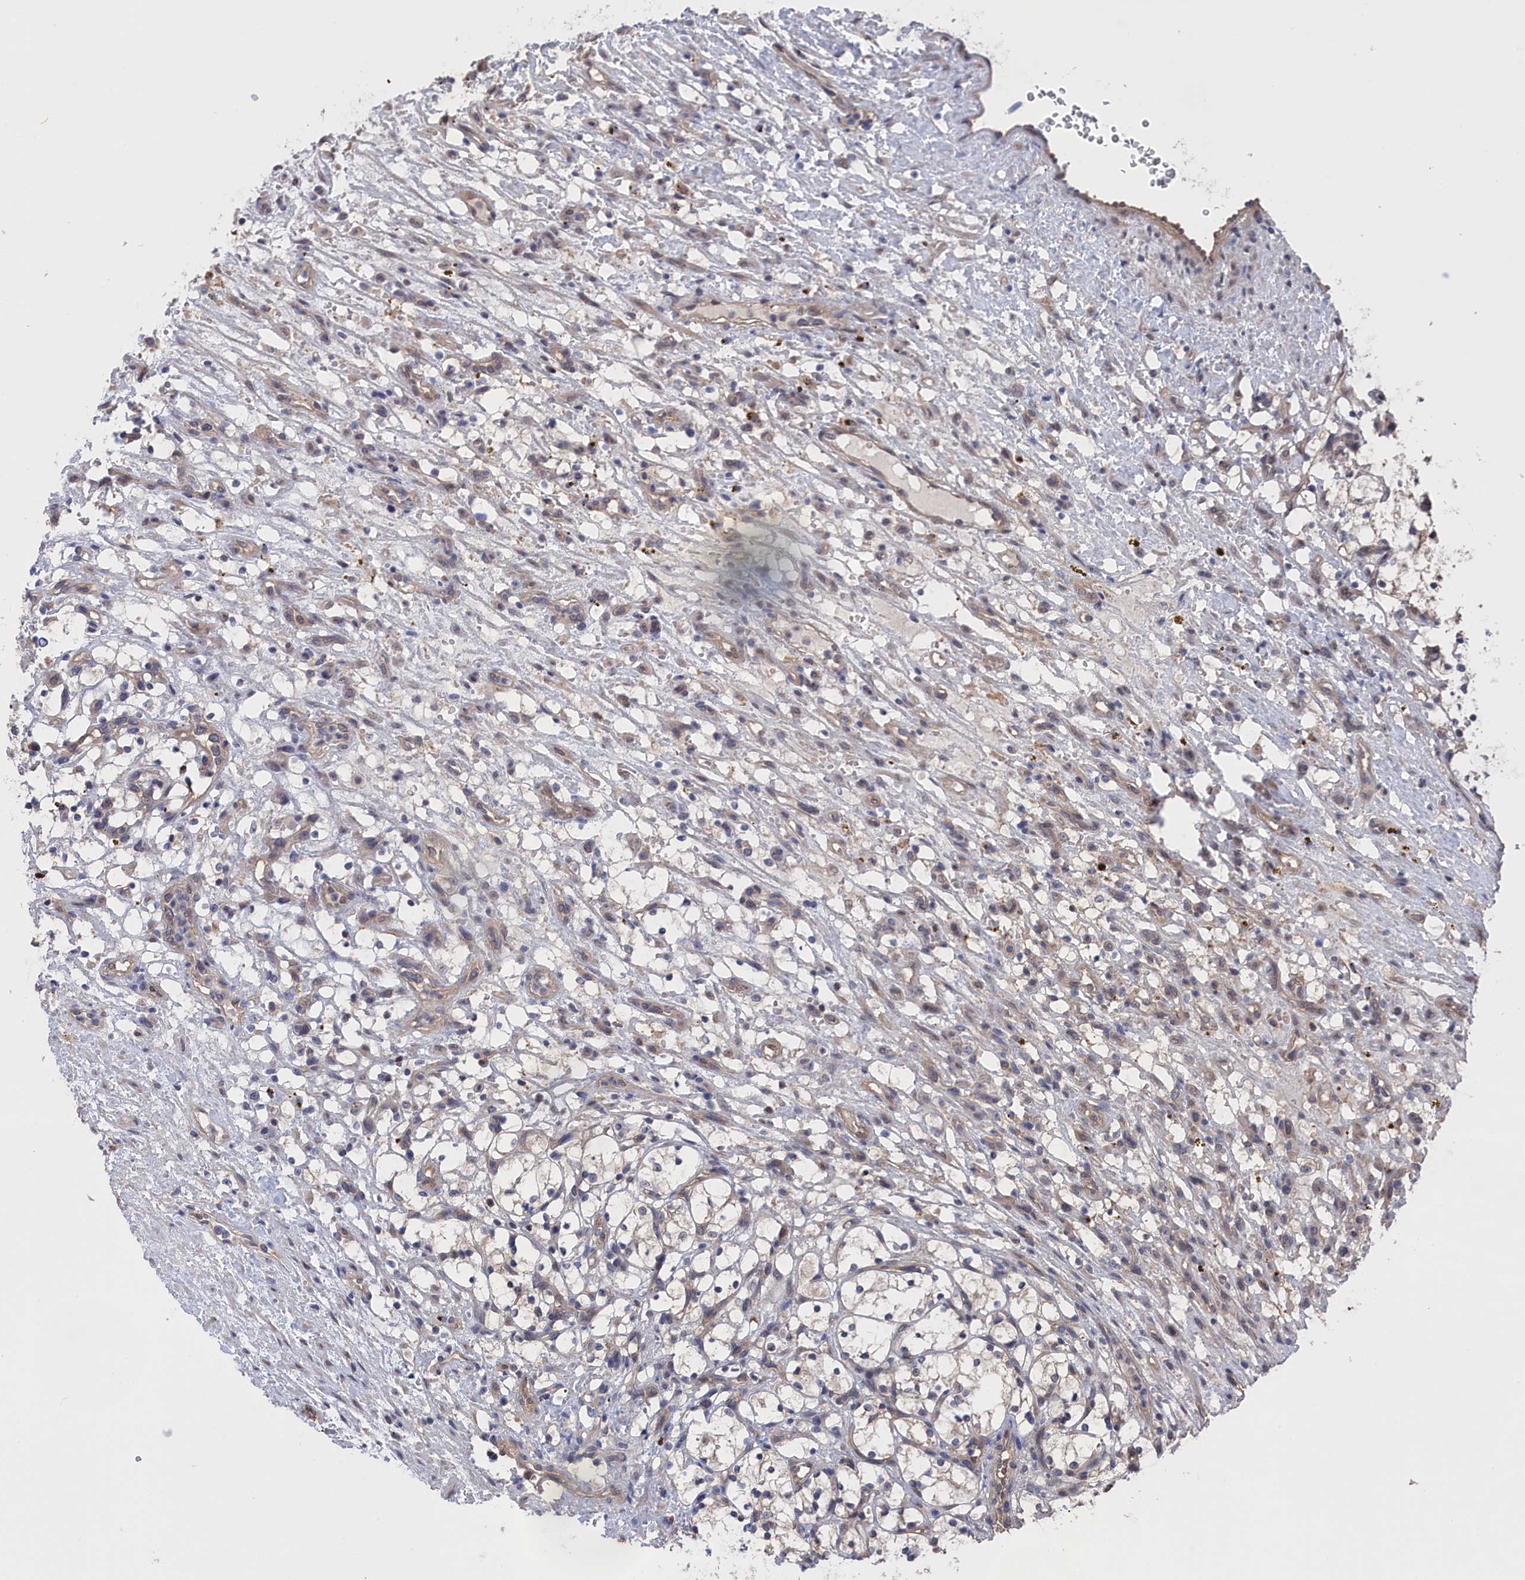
{"staining": {"intensity": "negative", "quantity": "none", "location": "none"}, "tissue": "renal cancer", "cell_type": "Tumor cells", "image_type": "cancer", "snomed": [{"axis": "morphology", "description": "Adenocarcinoma, NOS"}, {"axis": "topography", "description": "Kidney"}], "caption": "Human renal cancer (adenocarcinoma) stained for a protein using immunohistochemistry demonstrates no staining in tumor cells.", "gene": "NUTF2", "patient": {"sex": "female", "age": 69}}